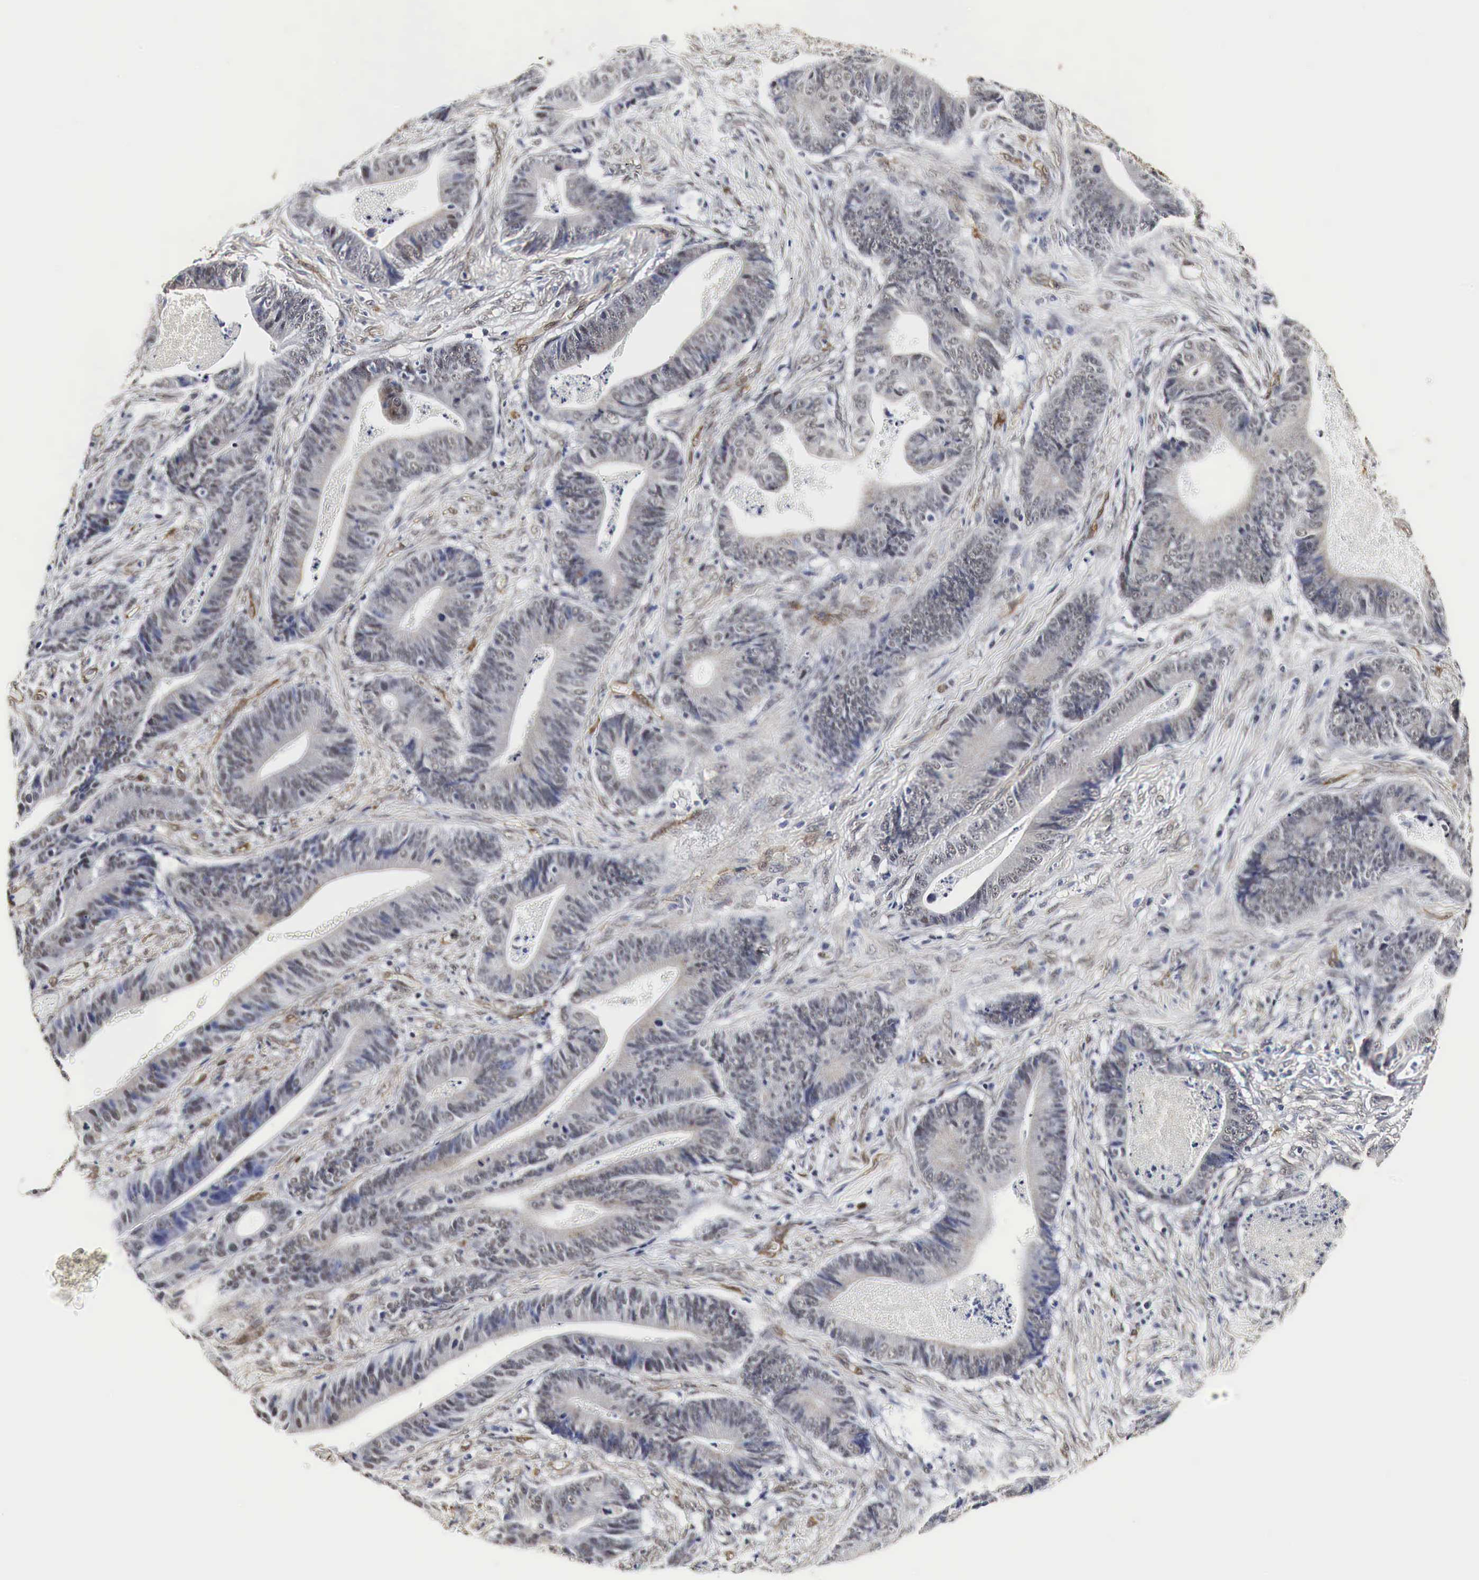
{"staining": {"intensity": "negative", "quantity": "none", "location": "none"}, "tissue": "stomach cancer", "cell_type": "Tumor cells", "image_type": "cancer", "snomed": [{"axis": "morphology", "description": "Adenocarcinoma, NOS"}, {"axis": "topography", "description": "Stomach, lower"}], "caption": "DAB (3,3'-diaminobenzidine) immunohistochemical staining of stomach cancer (adenocarcinoma) exhibits no significant positivity in tumor cells.", "gene": "SPIN1", "patient": {"sex": "female", "age": 86}}